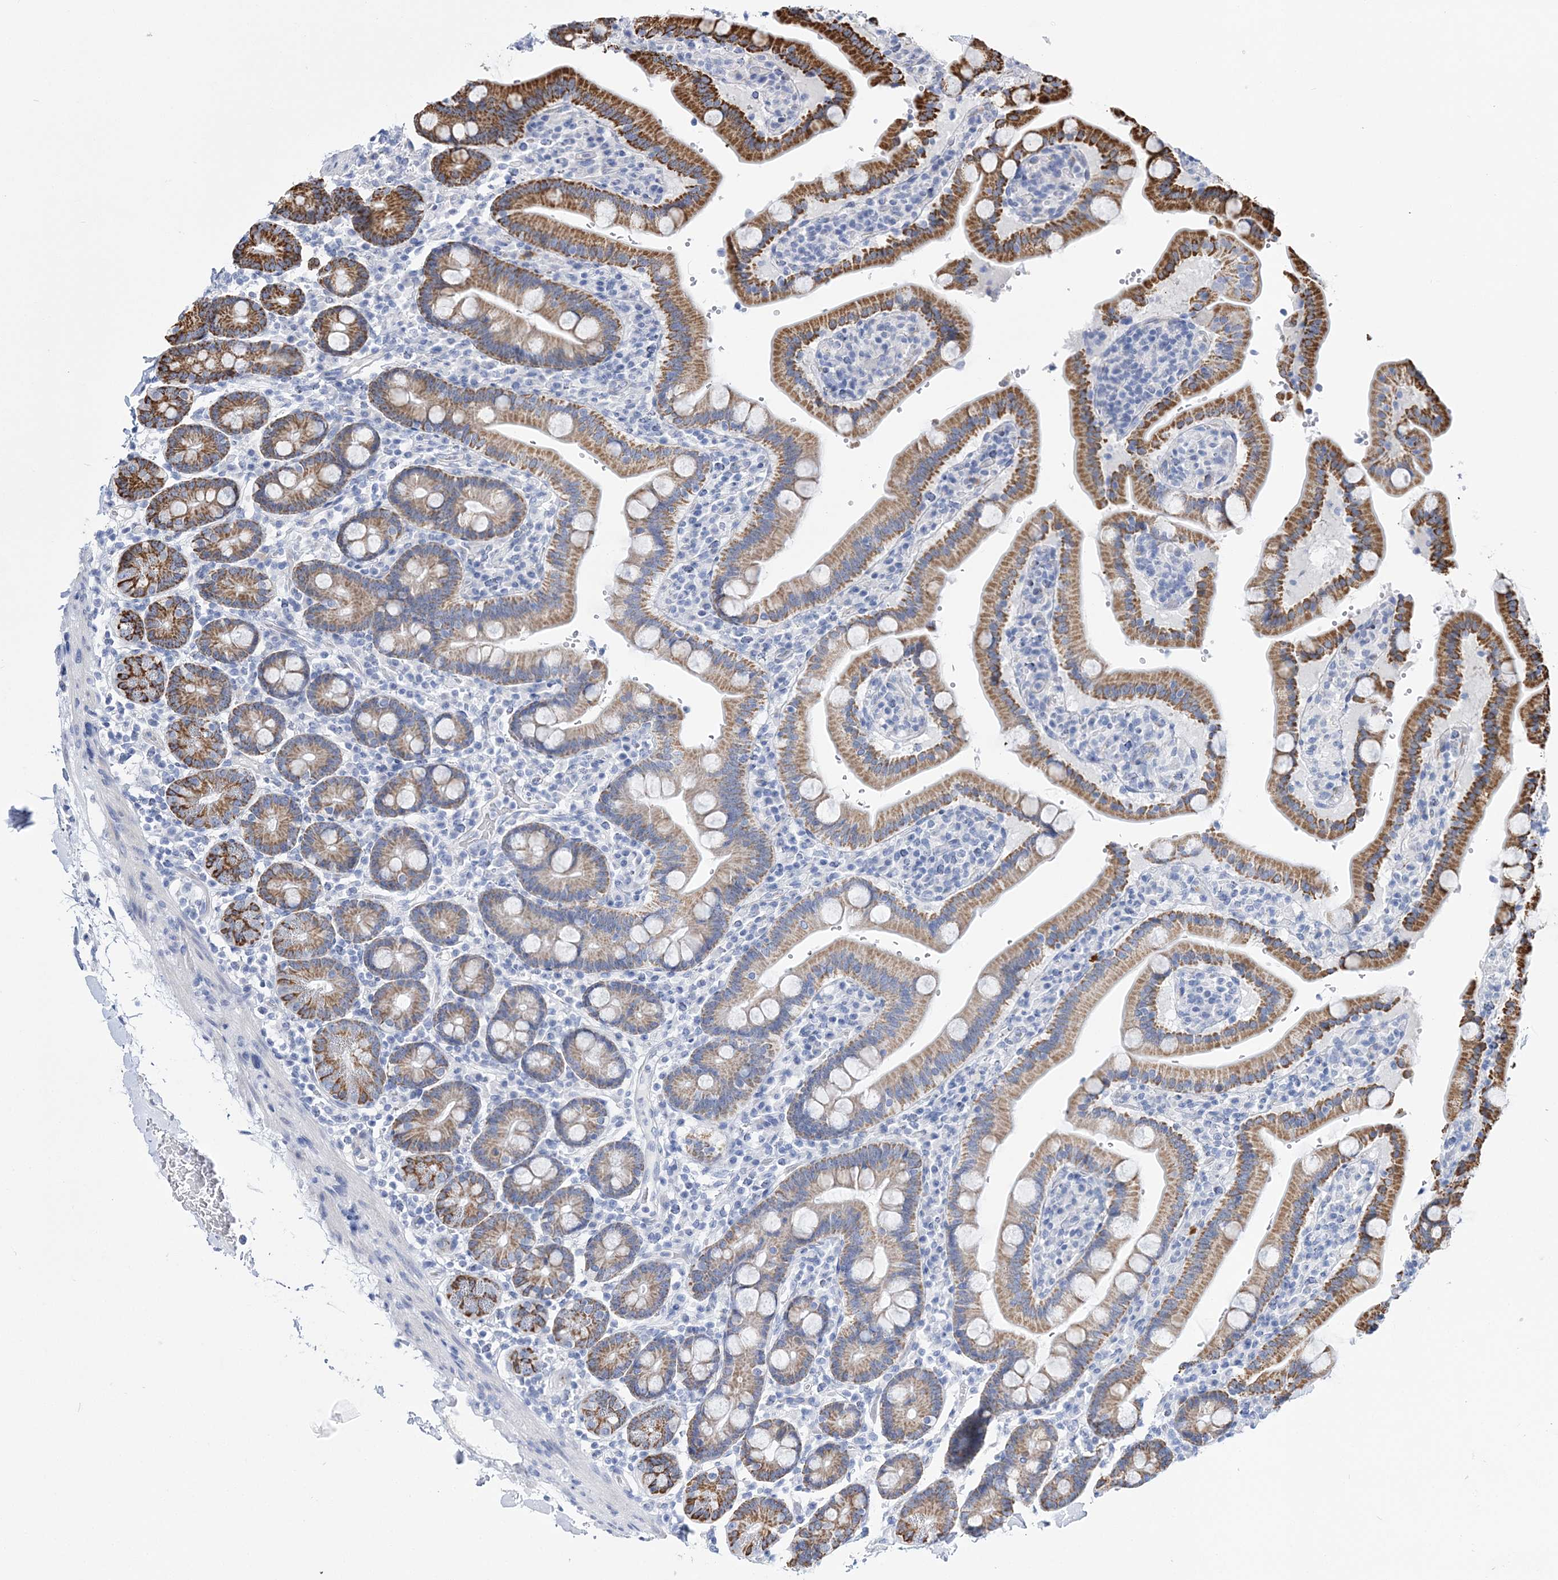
{"staining": {"intensity": "moderate", "quantity": ">75%", "location": "cytoplasmic/membranous"}, "tissue": "duodenum", "cell_type": "Glandular cells", "image_type": "normal", "snomed": [{"axis": "morphology", "description": "Normal tissue, NOS"}, {"axis": "topography", "description": "Small intestine, NOS"}], "caption": "IHC of benign duodenum shows medium levels of moderate cytoplasmic/membranous staining in about >75% of glandular cells. The staining was performed using DAB to visualize the protein expression in brown, while the nuclei were stained in blue with hematoxylin (Magnification: 20x).", "gene": "ANO1", "patient": {"sex": "female", "age": 71}}